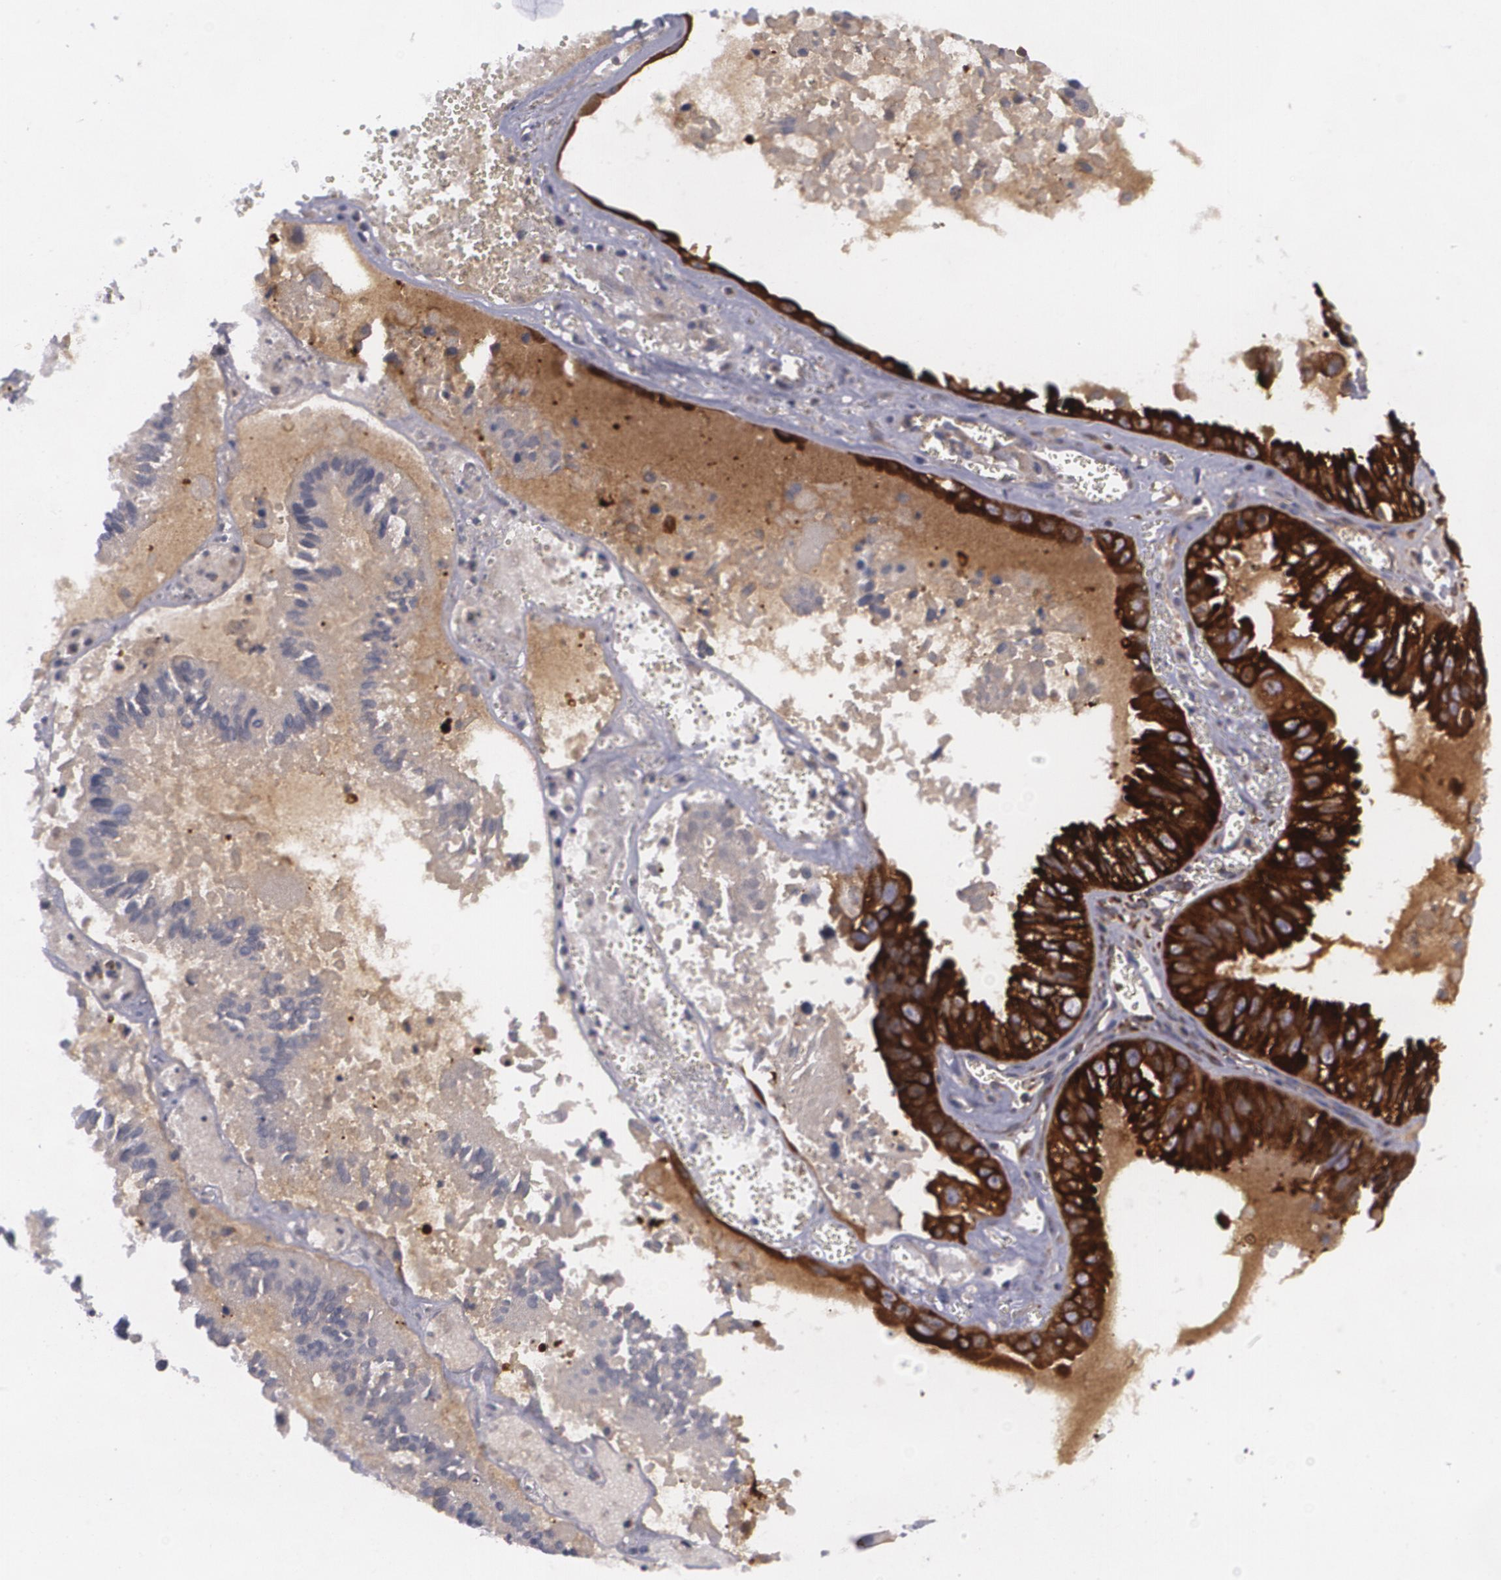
{"staining": {"intensity": "strong", "quantity": ">75%", "location": "cytoplasmic/membranous"}, "tissue": "ovarian cancer", "cell_type": "Tumor cells", "image_type": "cancer", "snomed": [{"axis": "morphology", "description": "Carcinoma, endometroid"}, {"axis": "topography", "description": "Ovary"}], "caption": "Tumor cells show high levels of strong cytoplasmic/membranous positivity in about >75% of cells in ovarian endometroid carcinoma.", "gene": "BIN1", "patient": {"sex": "female", "age": 85}}